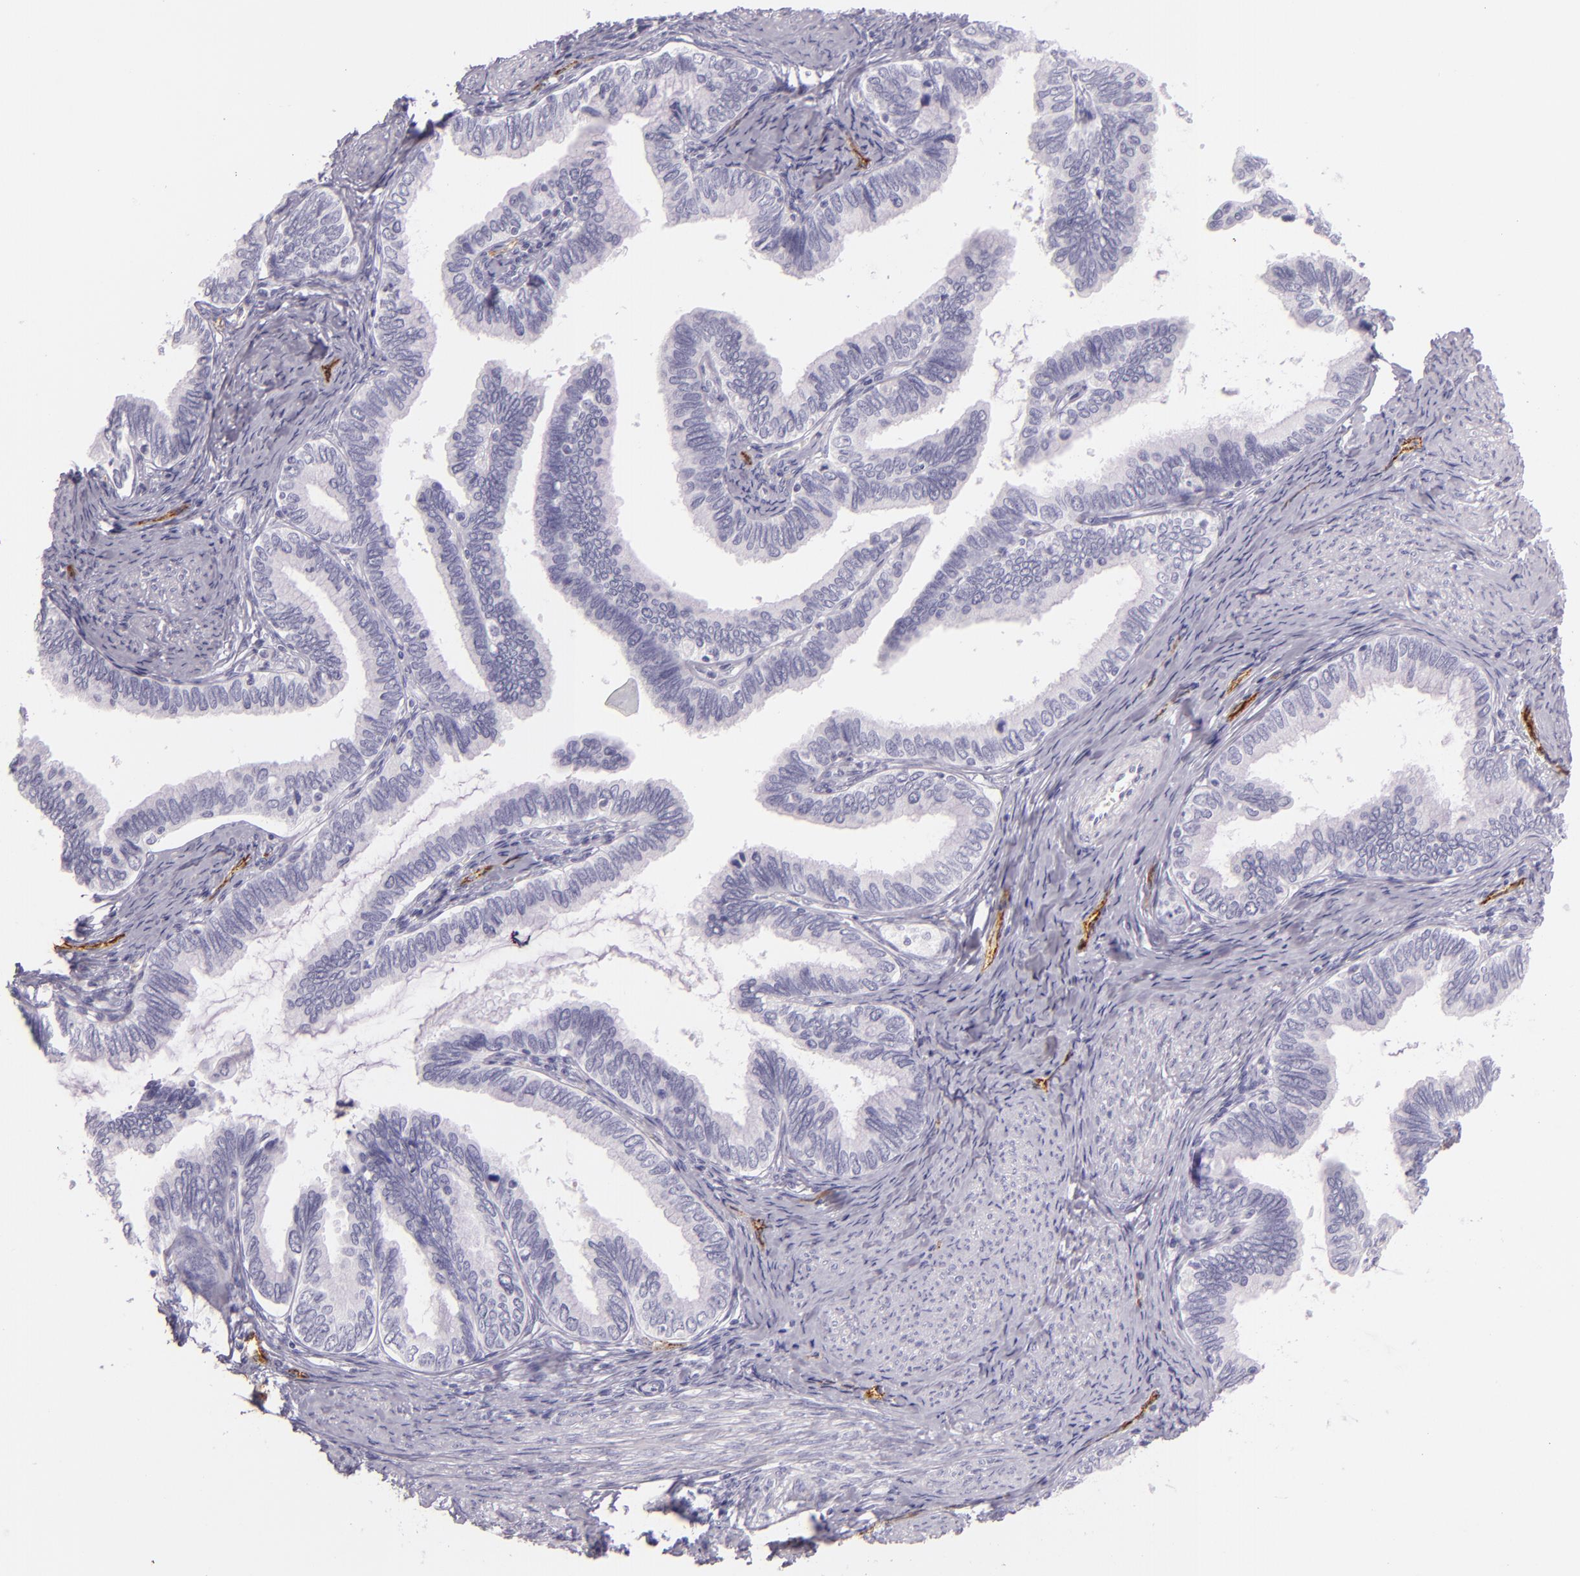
{"staining": {"intensity": "negative", "quantity": "none", "location": "none"}, "tissue": "cervical cancer", "cell_type": "Tumor cells", "image_type": "cancer", "snomed": [{"axis": "morphology", "description": "Adenocarcinoma, NOS"}, {"axis": "topography", "description": "Cervix"}], "caption": "Immunohistochemical staining of adenocarcinoma (cervical) reveals no significant staining in tumor cells.", "gene": "SELP", "patient": {"sex": "female", "age": 49}}